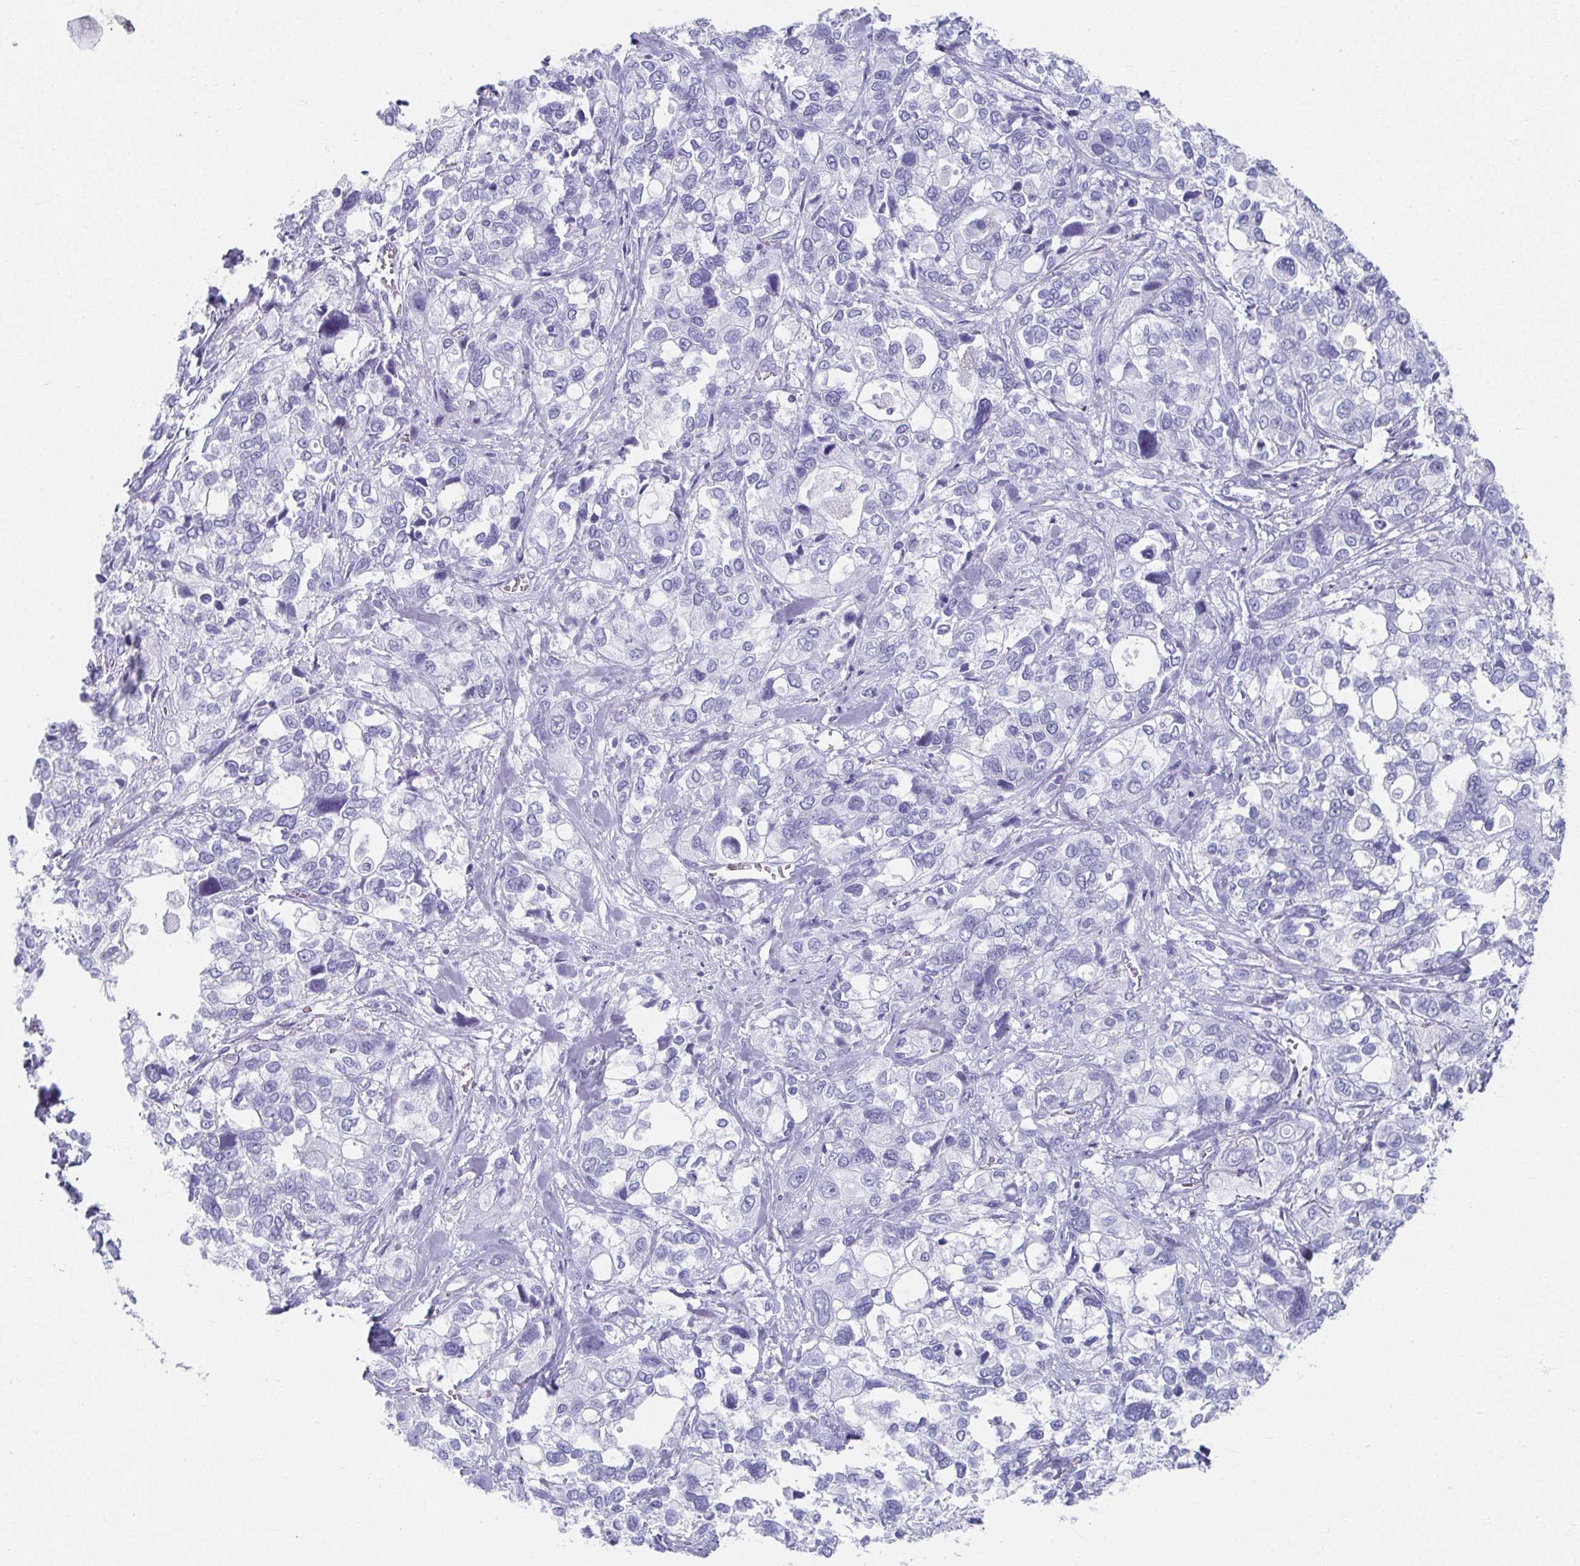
{"staining": {"intensity": "negative", "quantity": "none", "location": "none"}, "tissue": "stomach cancer", "cell_type": "Tumor cells", "image_type": "cancer", "snomed": [{"axis": "morphology", "description": "Adenocarcinoma, NOS"}, {"axis": "topography", "description": "Stomach, upper"}], "caption": "IHC image of human stomach adenocarcinoma stained for a protein (brown), which demonstrates no positivity in tumor cells. (Brightfield microscopy of DAB (3,3'-diaminobenzidine) IHC at high magnification).", "gene": "GHRL", "patient": {"sex": "female", "age": 81}}